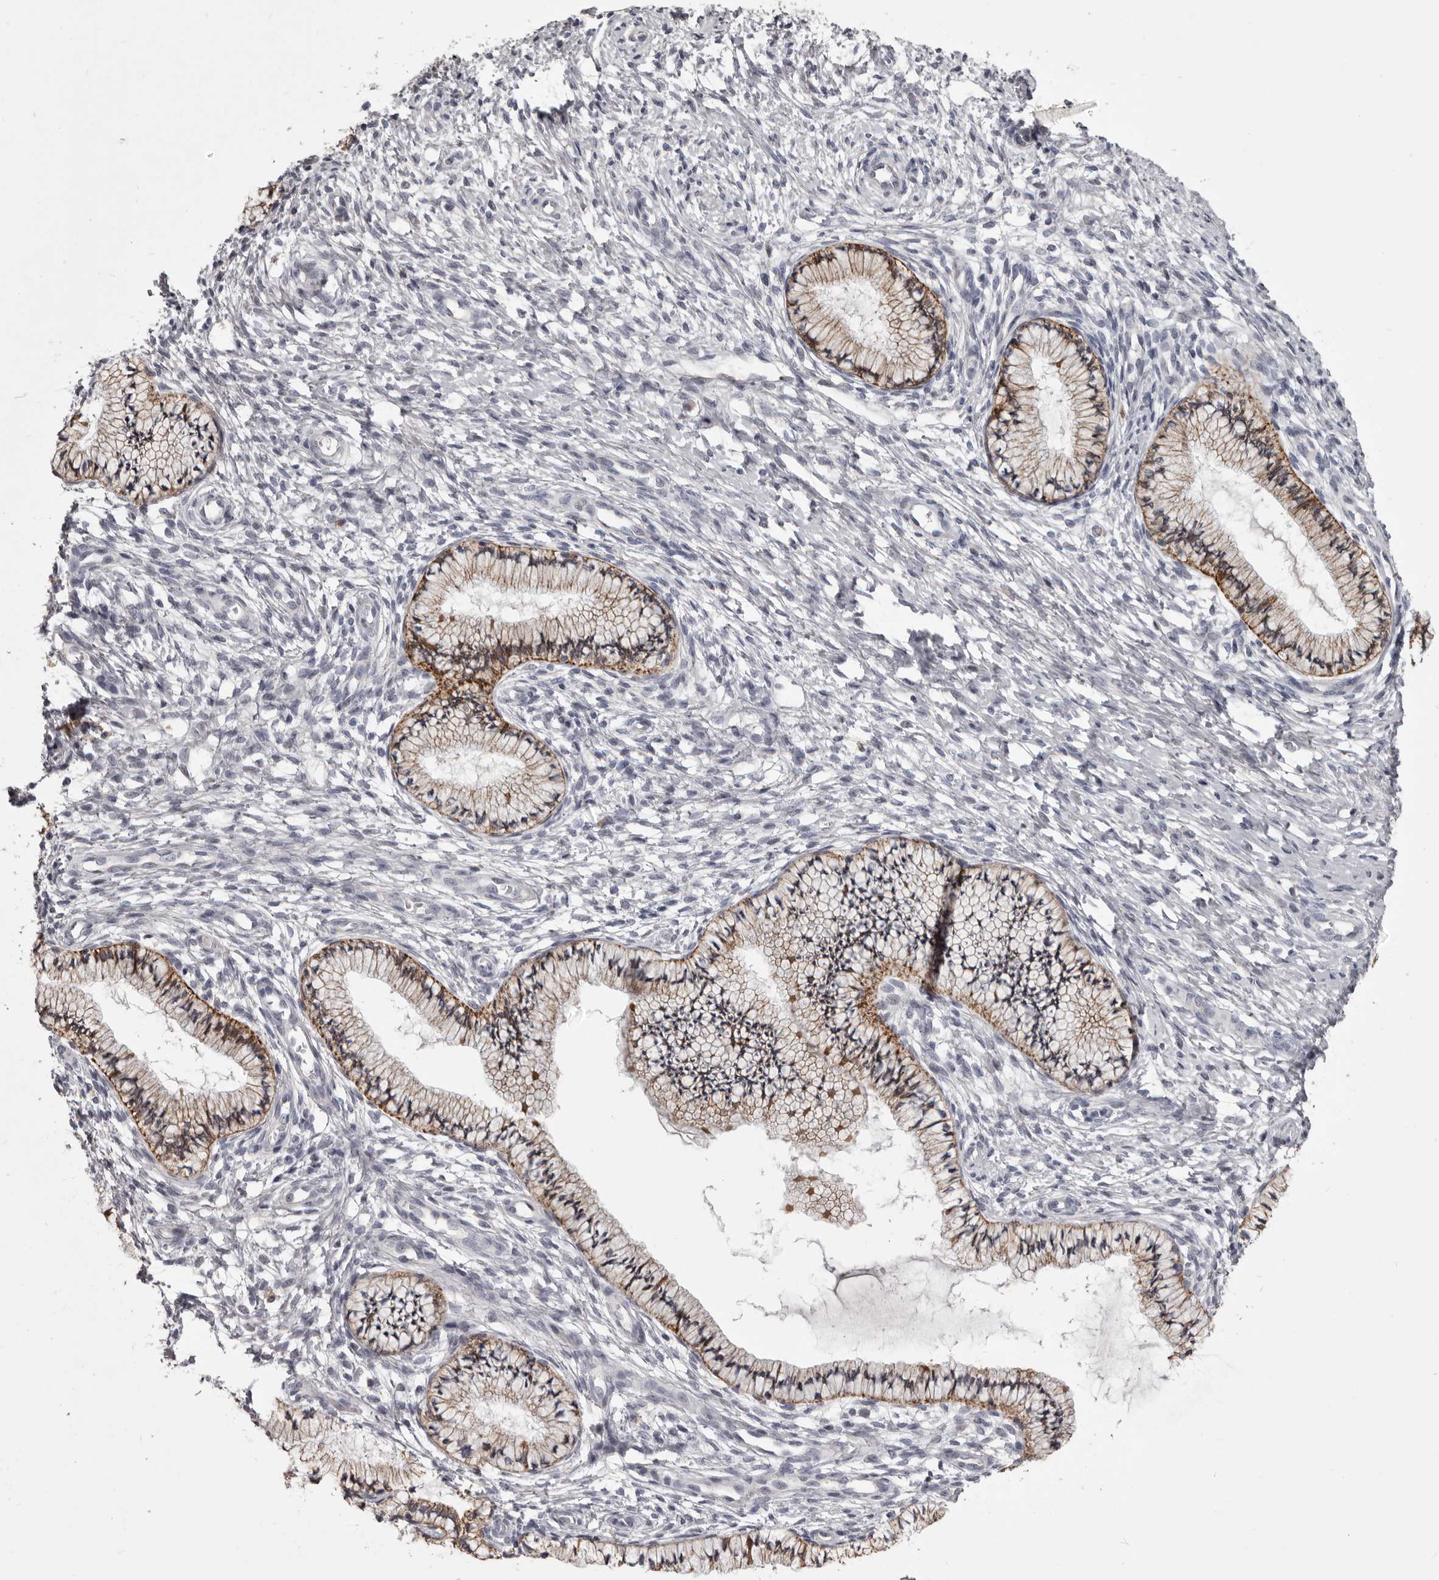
{"staining": {"intensity": "moderate", "quantity": ">75%", "location": "cytoplasmic/membranous"}, "tissue": "cervix", "cell_type": "Glandular cells", "image_type": "normal", "snomed": [{"axis": "morphology", "description": "Normal tissue, NOS"}, {"axis": "topography", "description": "Cervix"}], "caption": "Cervix stained with DAB IHC displays medium levels of moderate cytoplasmic/membranous expression in about >75% of glandular cells.", "gene": "LPAR6", "patient": {"sex": "female", "age": 36}}